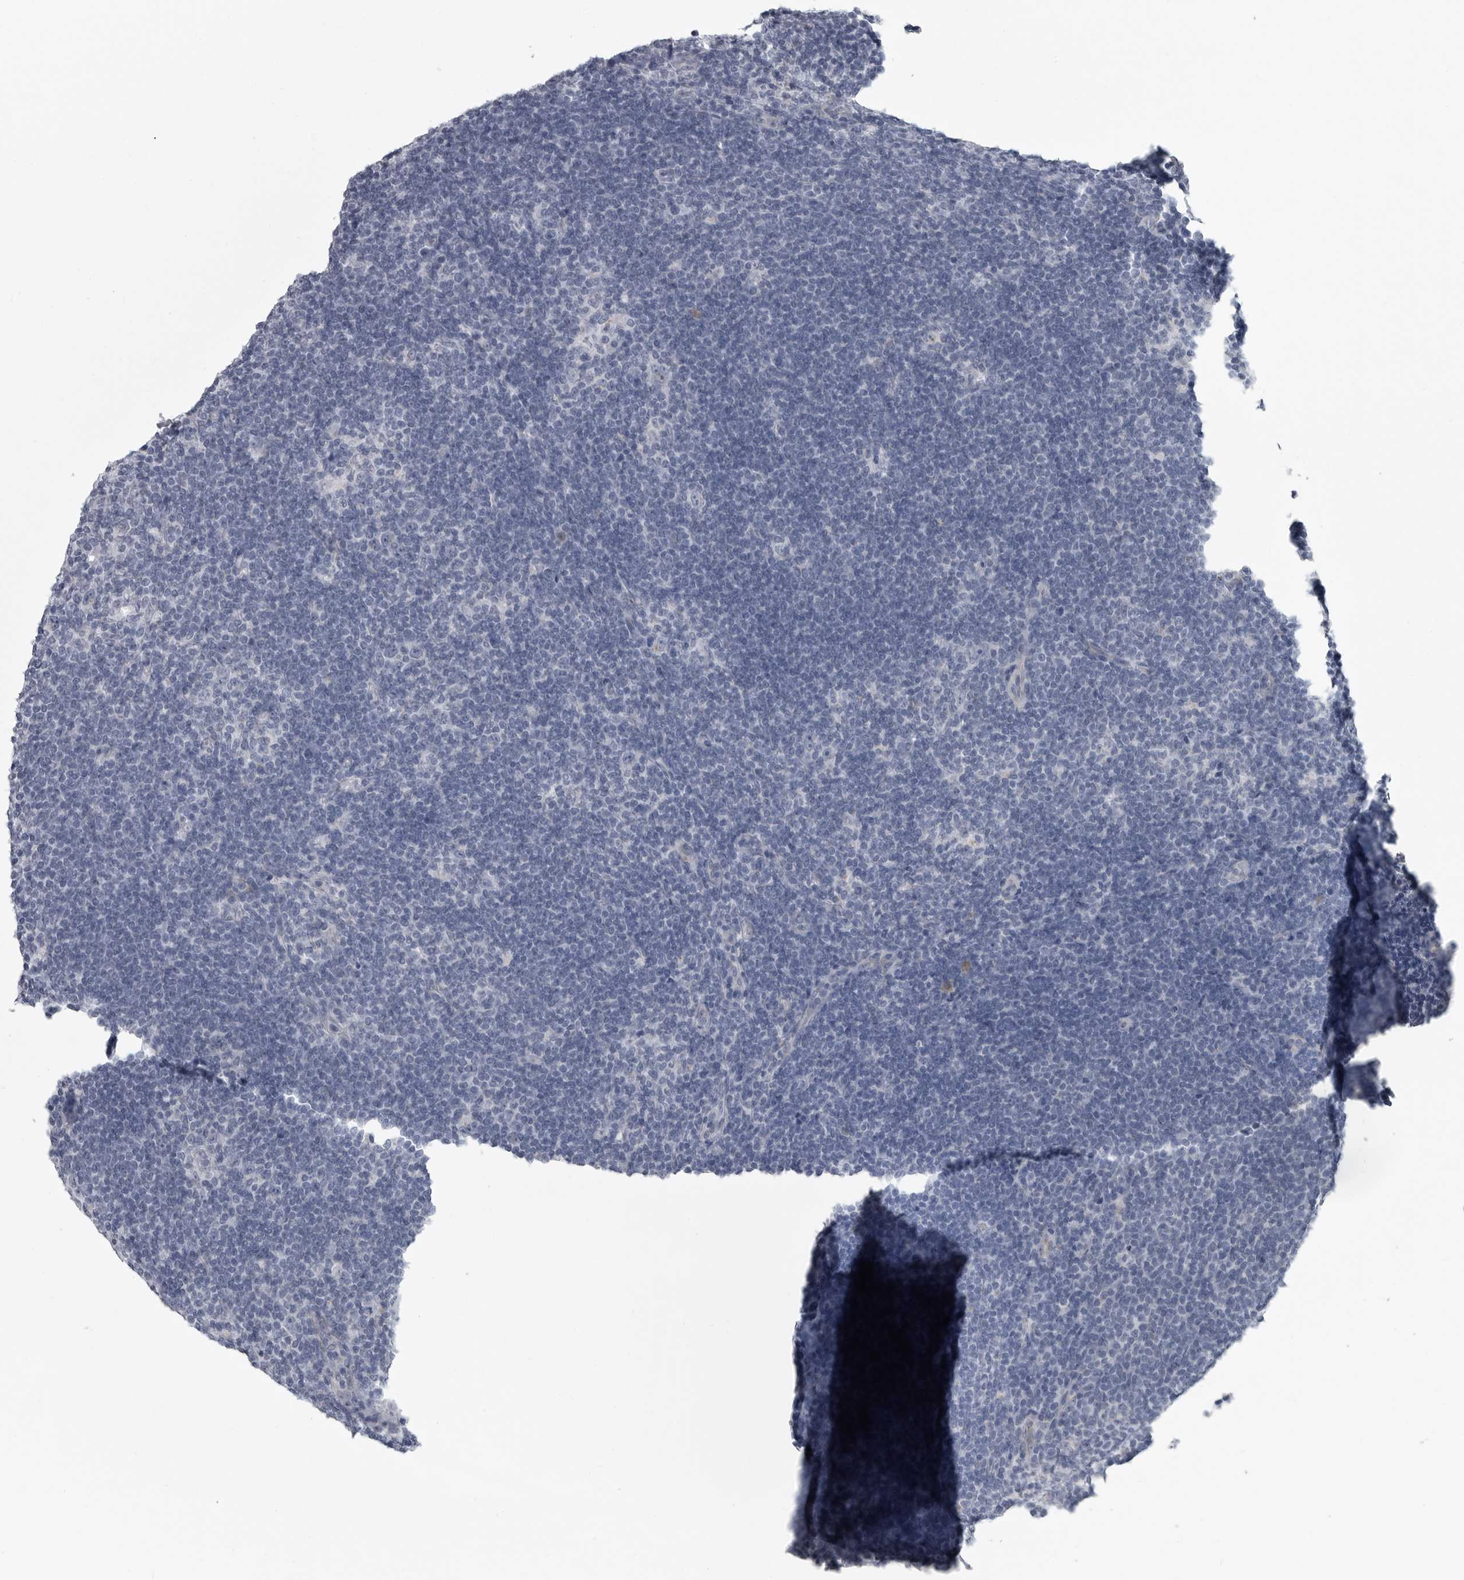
{"staining": {"intensity": "negative", "quantity": "none", "location": "none"}, "tissue": "lymphoma", "cell_type": "Tumor cells", "image_type": "cancer", "snomed": [{"axis": "morphology", "description": "Hodgkin's disease, NOS"}, {"axis": "topography", "description": "Lymph node"}], "caption": "Lymphoma was stained to show a protein in brown. There is no significant positivity in tumor cells. (DAB immunohistochemistry, high magnification).", "gene": "MYOC", "patient": {"sex": "female", "age": 57}}